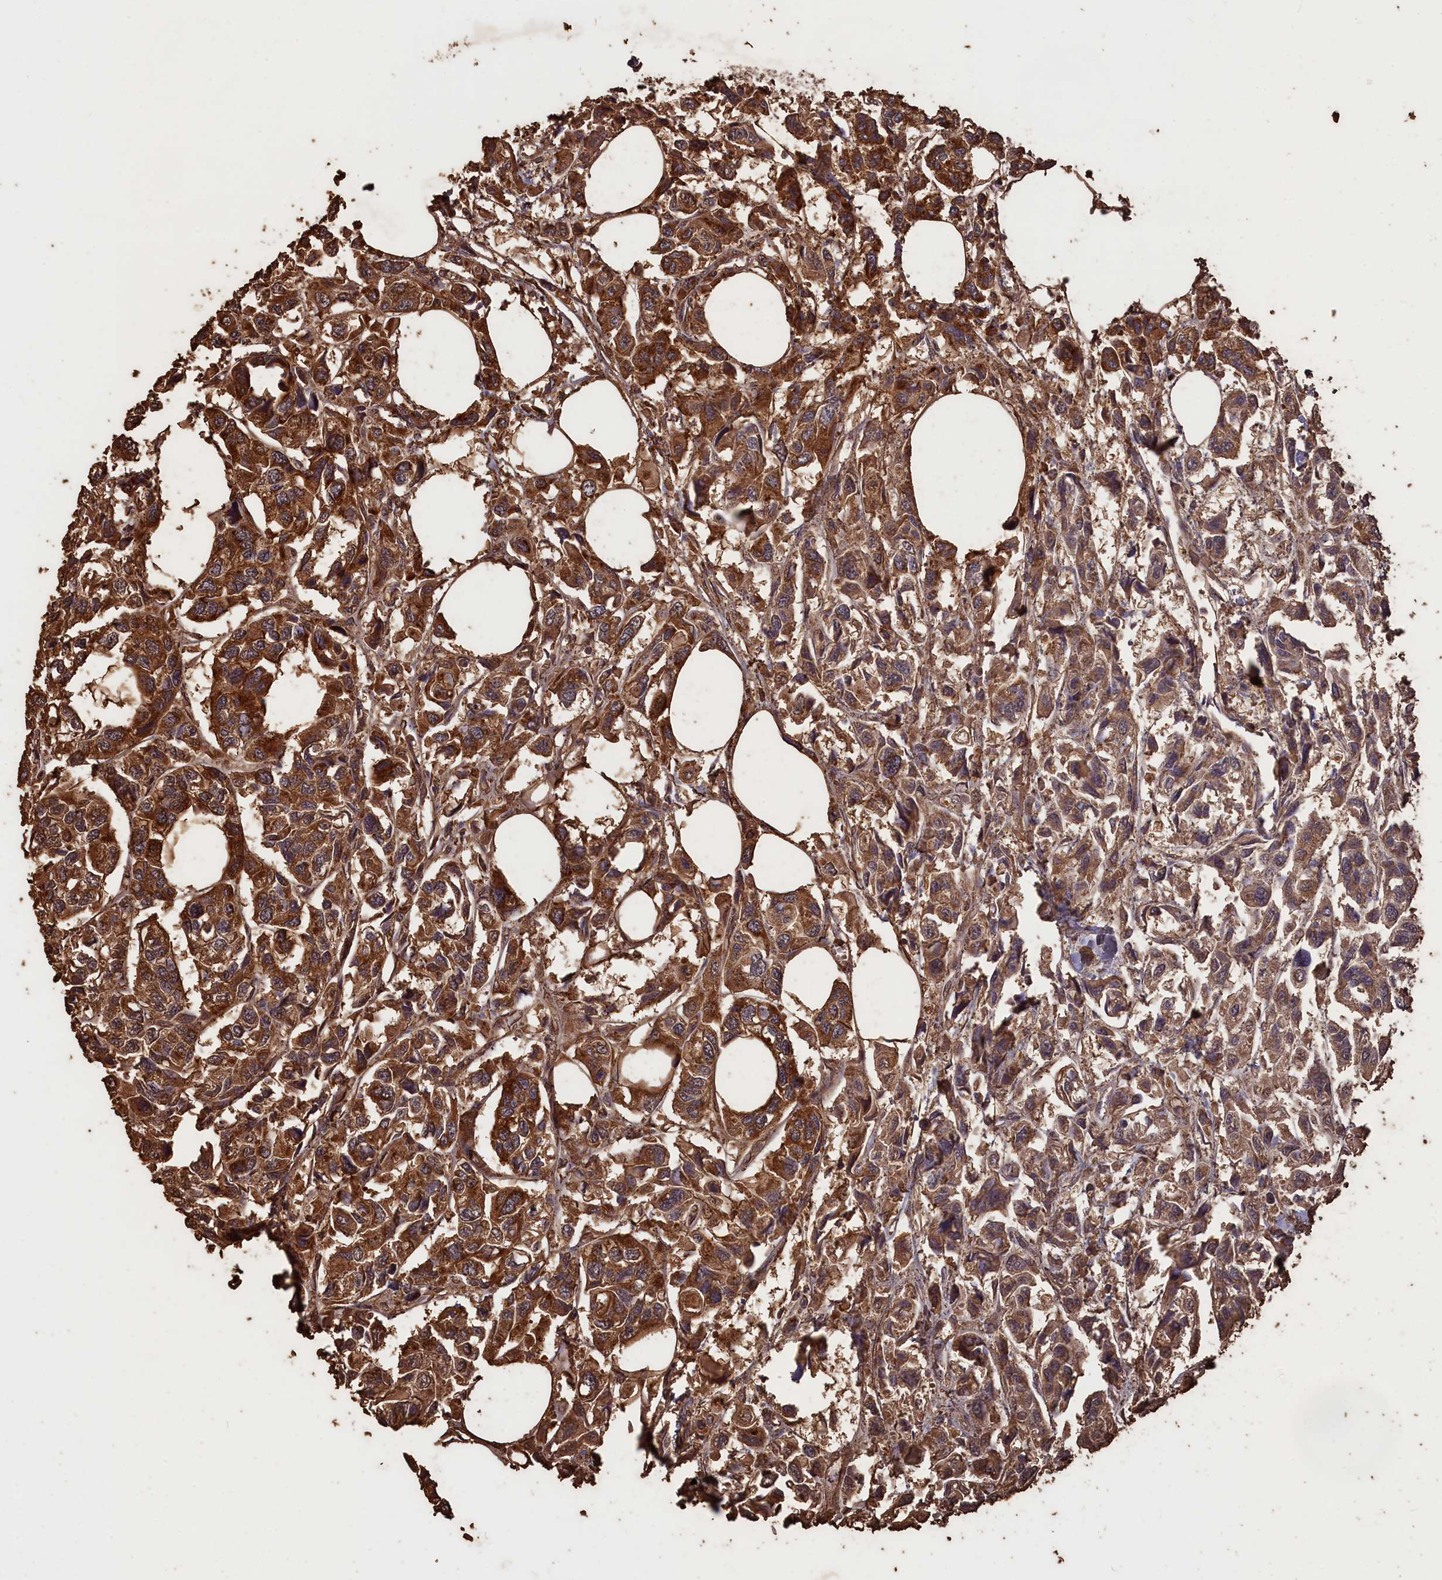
{"staining": {"intensity": "moderate", "quantity": ">75%", "location": "cytoplasmic/membranous"}, "tissue": "urothelial cancer", "cell_type": "Tumor cells", "image_type": "cancer", "snomed": [{"axis": "morphology", "description": "Urothelial carcinoma, High grade"}, {"axis": "topography", "description": "Urinary bladder"}], "caption": "The immunohistochemical stain highlights moderate cytoplasmic/membranous expression in tumor cells of high-grade urothelial carcinoma tissue. (DAB IHC with brightfield microscopy, high magnification).", "gene": "SCAMP4", "patient": {"sex": "male", "age": 67}}